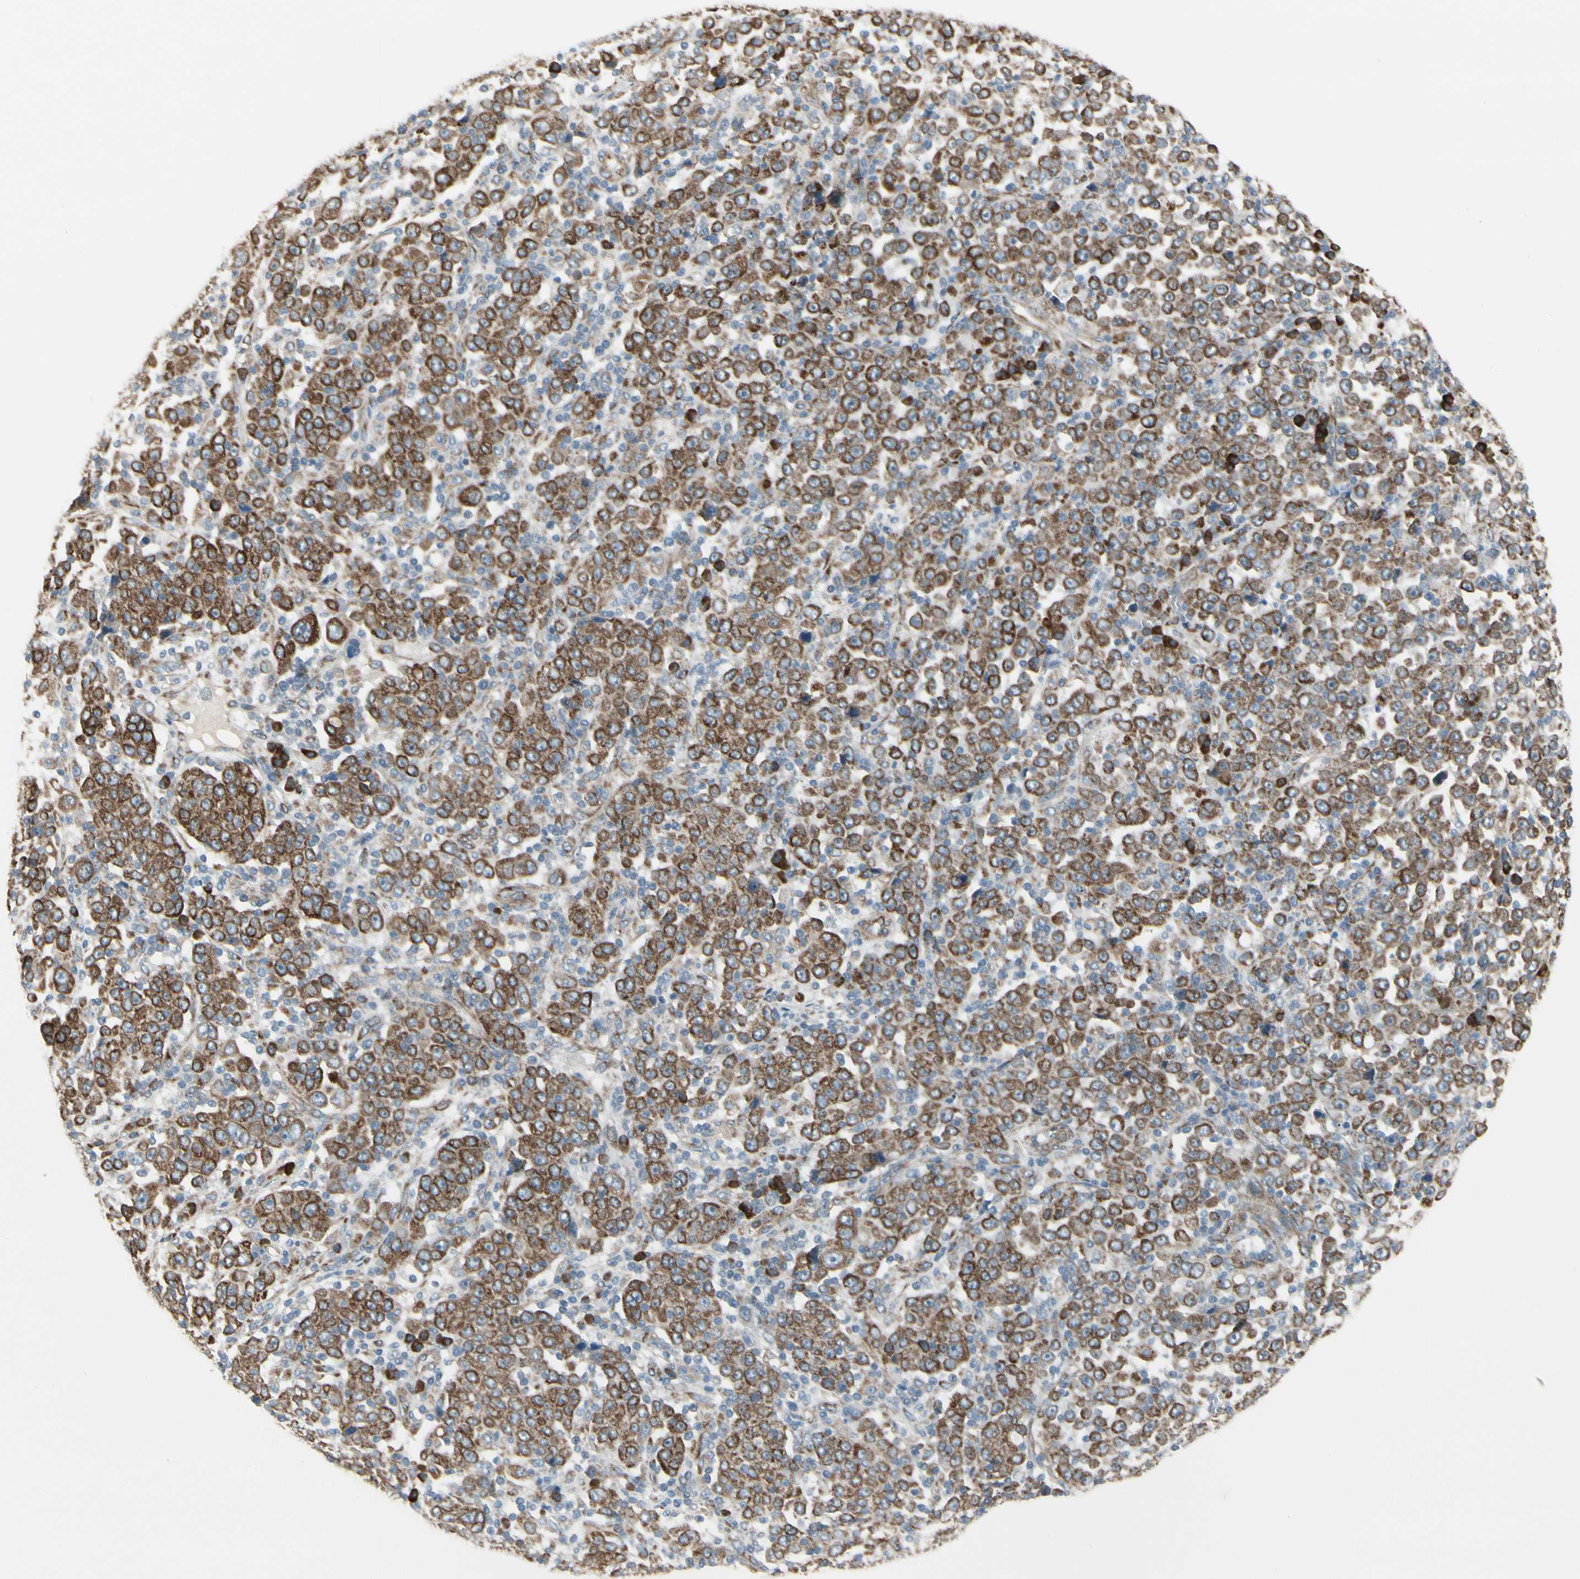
{"staining": {"intensity": "strong", "quantity": ">75%", "location": "cytoplasmic/membranous"}, "tissue": "stomach cancer", "cell_type": "Tumor cells", "image_type": "cancer", "snomed": [{"axis": "morphology", "description": "Normal tissue, NOS"}, {"axis": "morphology", "description": "Adenocarcinoma, NOS"}, {"axis": "topography", "description": "Stomach, upper"}, {"axis": "topography", "description": "Stomach"}], "caption": "Stomach adenocarcinoma stained with immunohistochemistry demonstrates strong cytoplasmic/membranous positivity in about >75% of tumor cells.", "gene": "FNDC3A", "patient": {"sex": "male", "age": 59}}